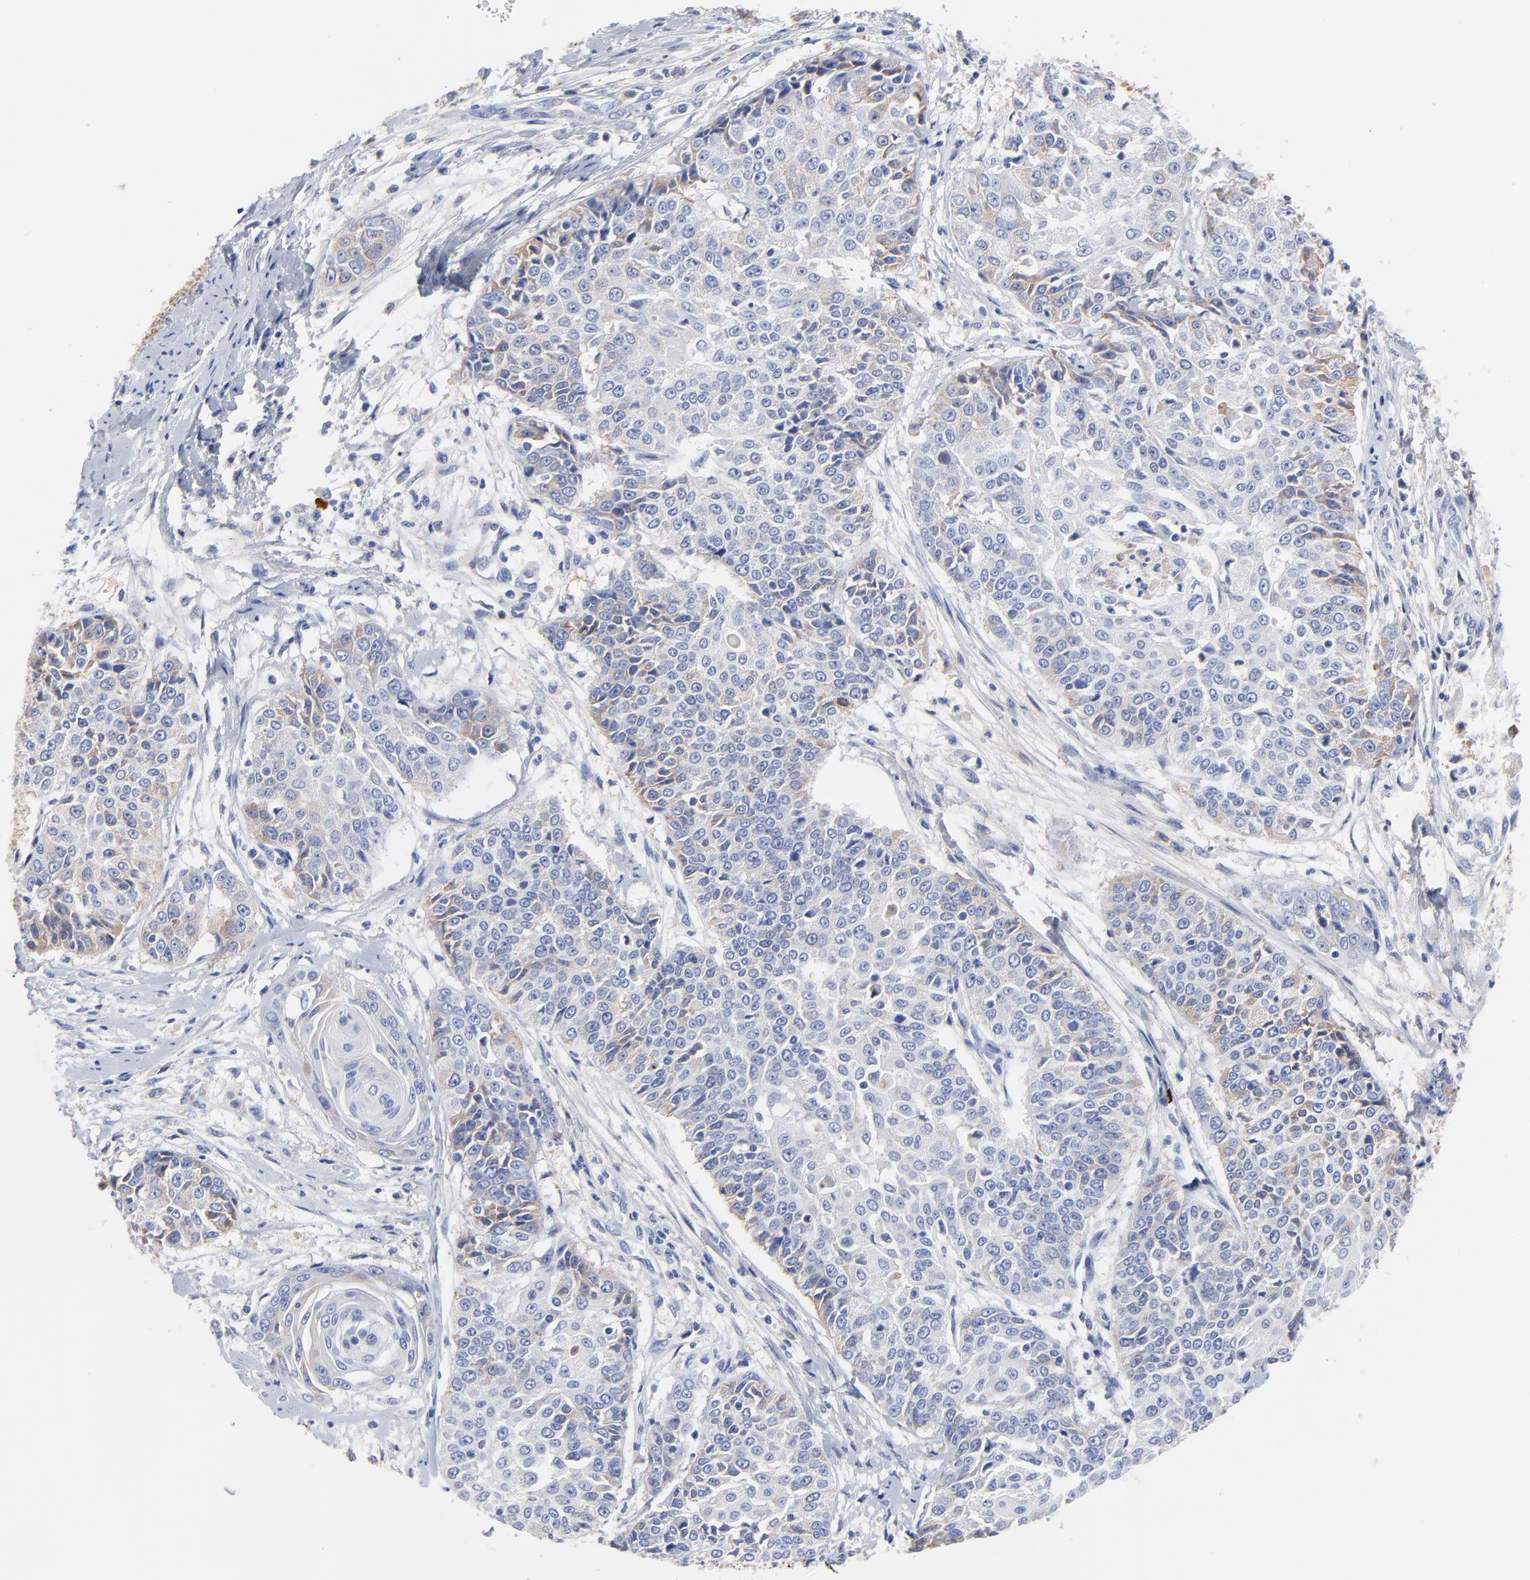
{"staining": {"intensity": "weak", "quantity": "<25%", "location": "cytoplasmic/membranous"}, "tissue": "cervical cancer", "cell_type": "Tumor cells", "image_type": "cancer", "snomed": [{"axis": "morphology", "description": "Squamous cell carcinoma, NOS"}, {"axis": "topography", "description": "Cervix"}], "caption": "Immunohistochemical staining of human cervical squamous cell carcinoma demonstrates no significant staining in tumor cells.", "gene": "IGLV3-10", "patient": {"sex": "female", "age": 64}}